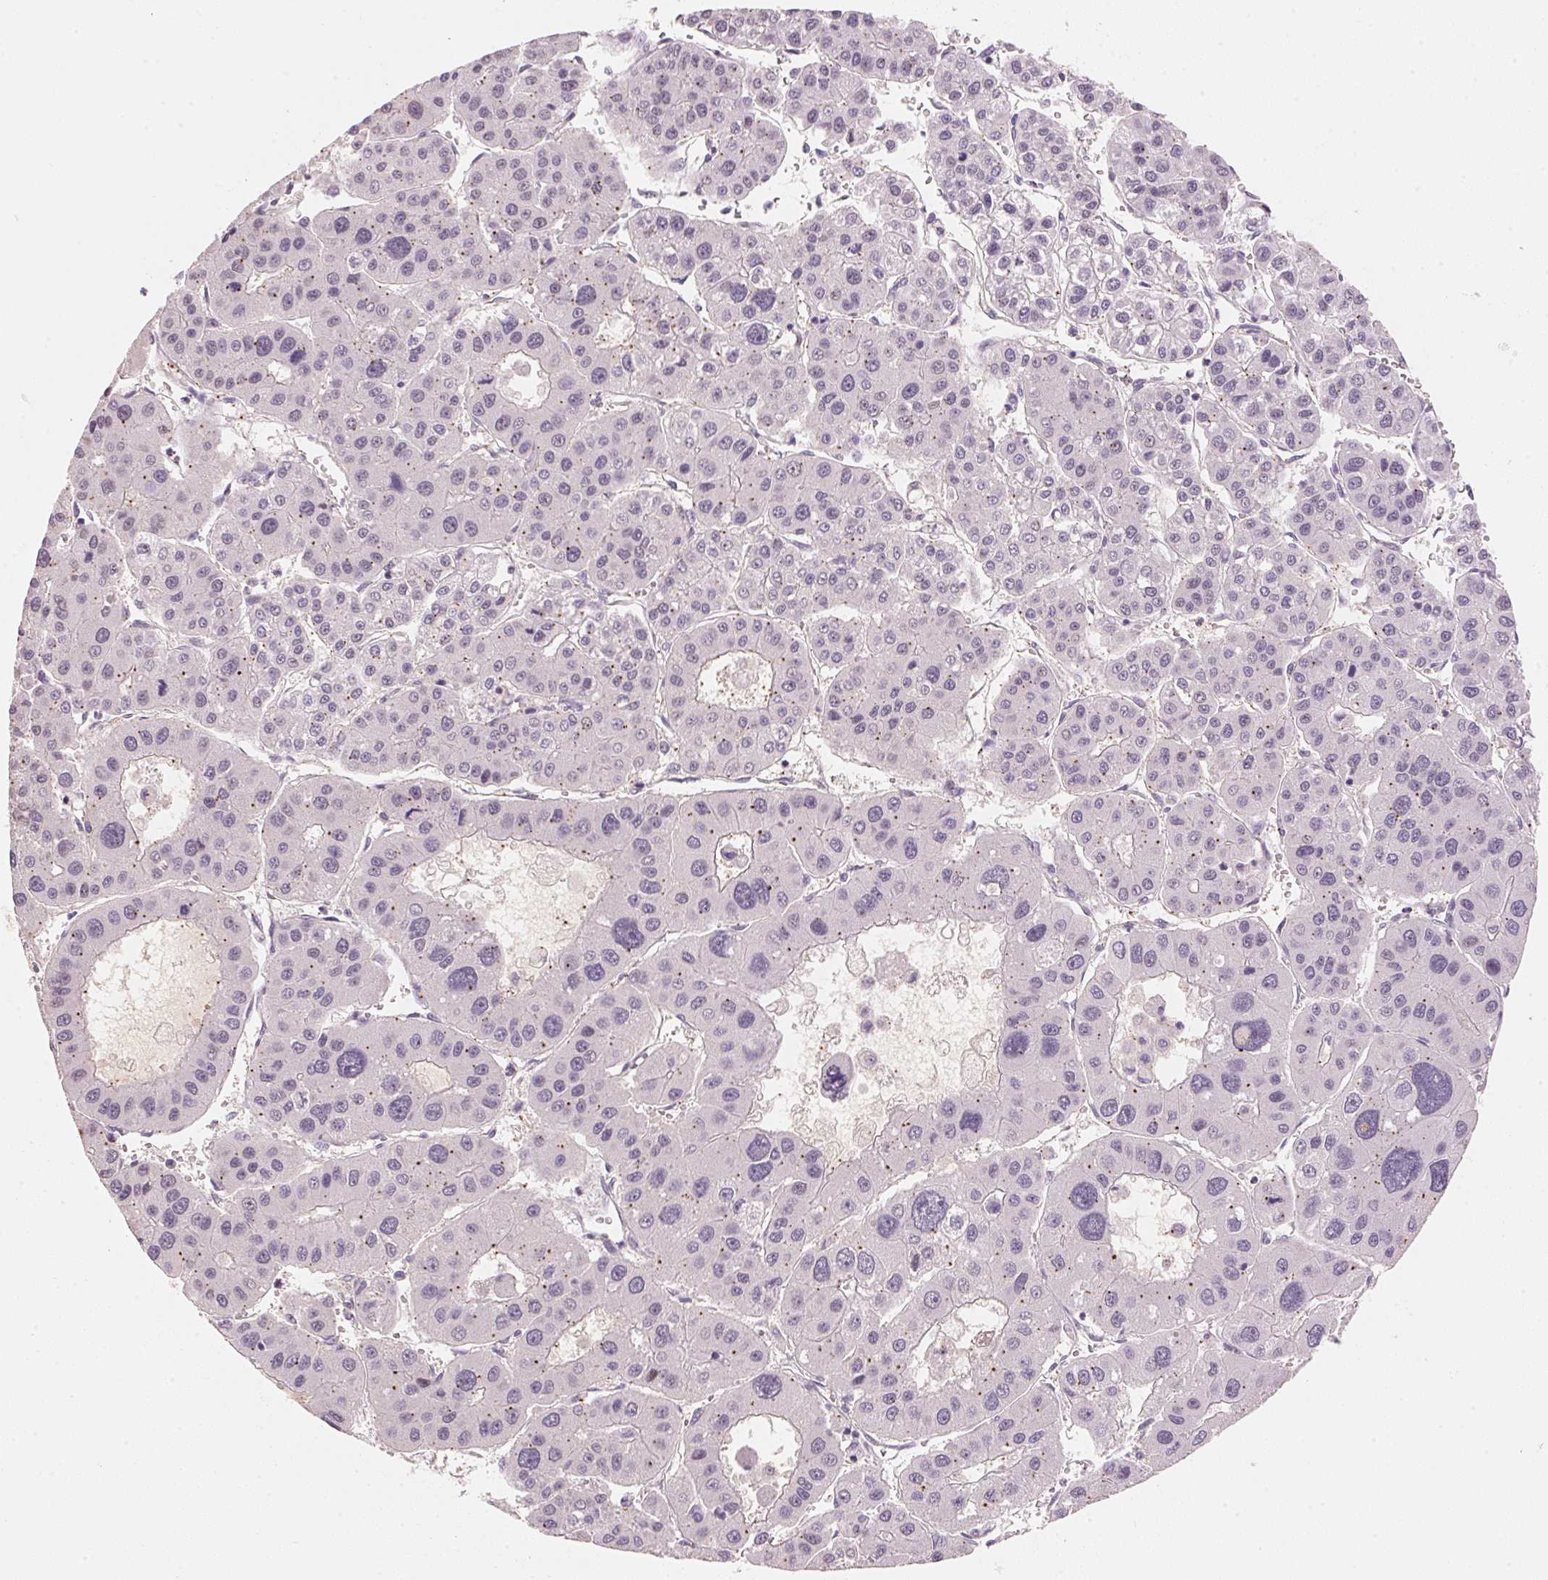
{"staining": {"intensity": "weak", "quantity": "<25%", "location": "cytoplasmic/membranous"}, "tissue": "liver cancer", "cell_type": "Tumor cells", "image_type": "cancer", "snomed": [{"axis": "morphology", "description": "Carcinoma, Hepatocellular, NOS"}, {"axis": "topography", "description": "Liver"}], "caption": "This is an immunohistochemistry (IHC) photomicrograph of liver cancer (hepatocellular carcinoma). There is no positivity in tumor cells.", "gene": "HOXB13", "patient": {"sex": "male", "age": 73}}